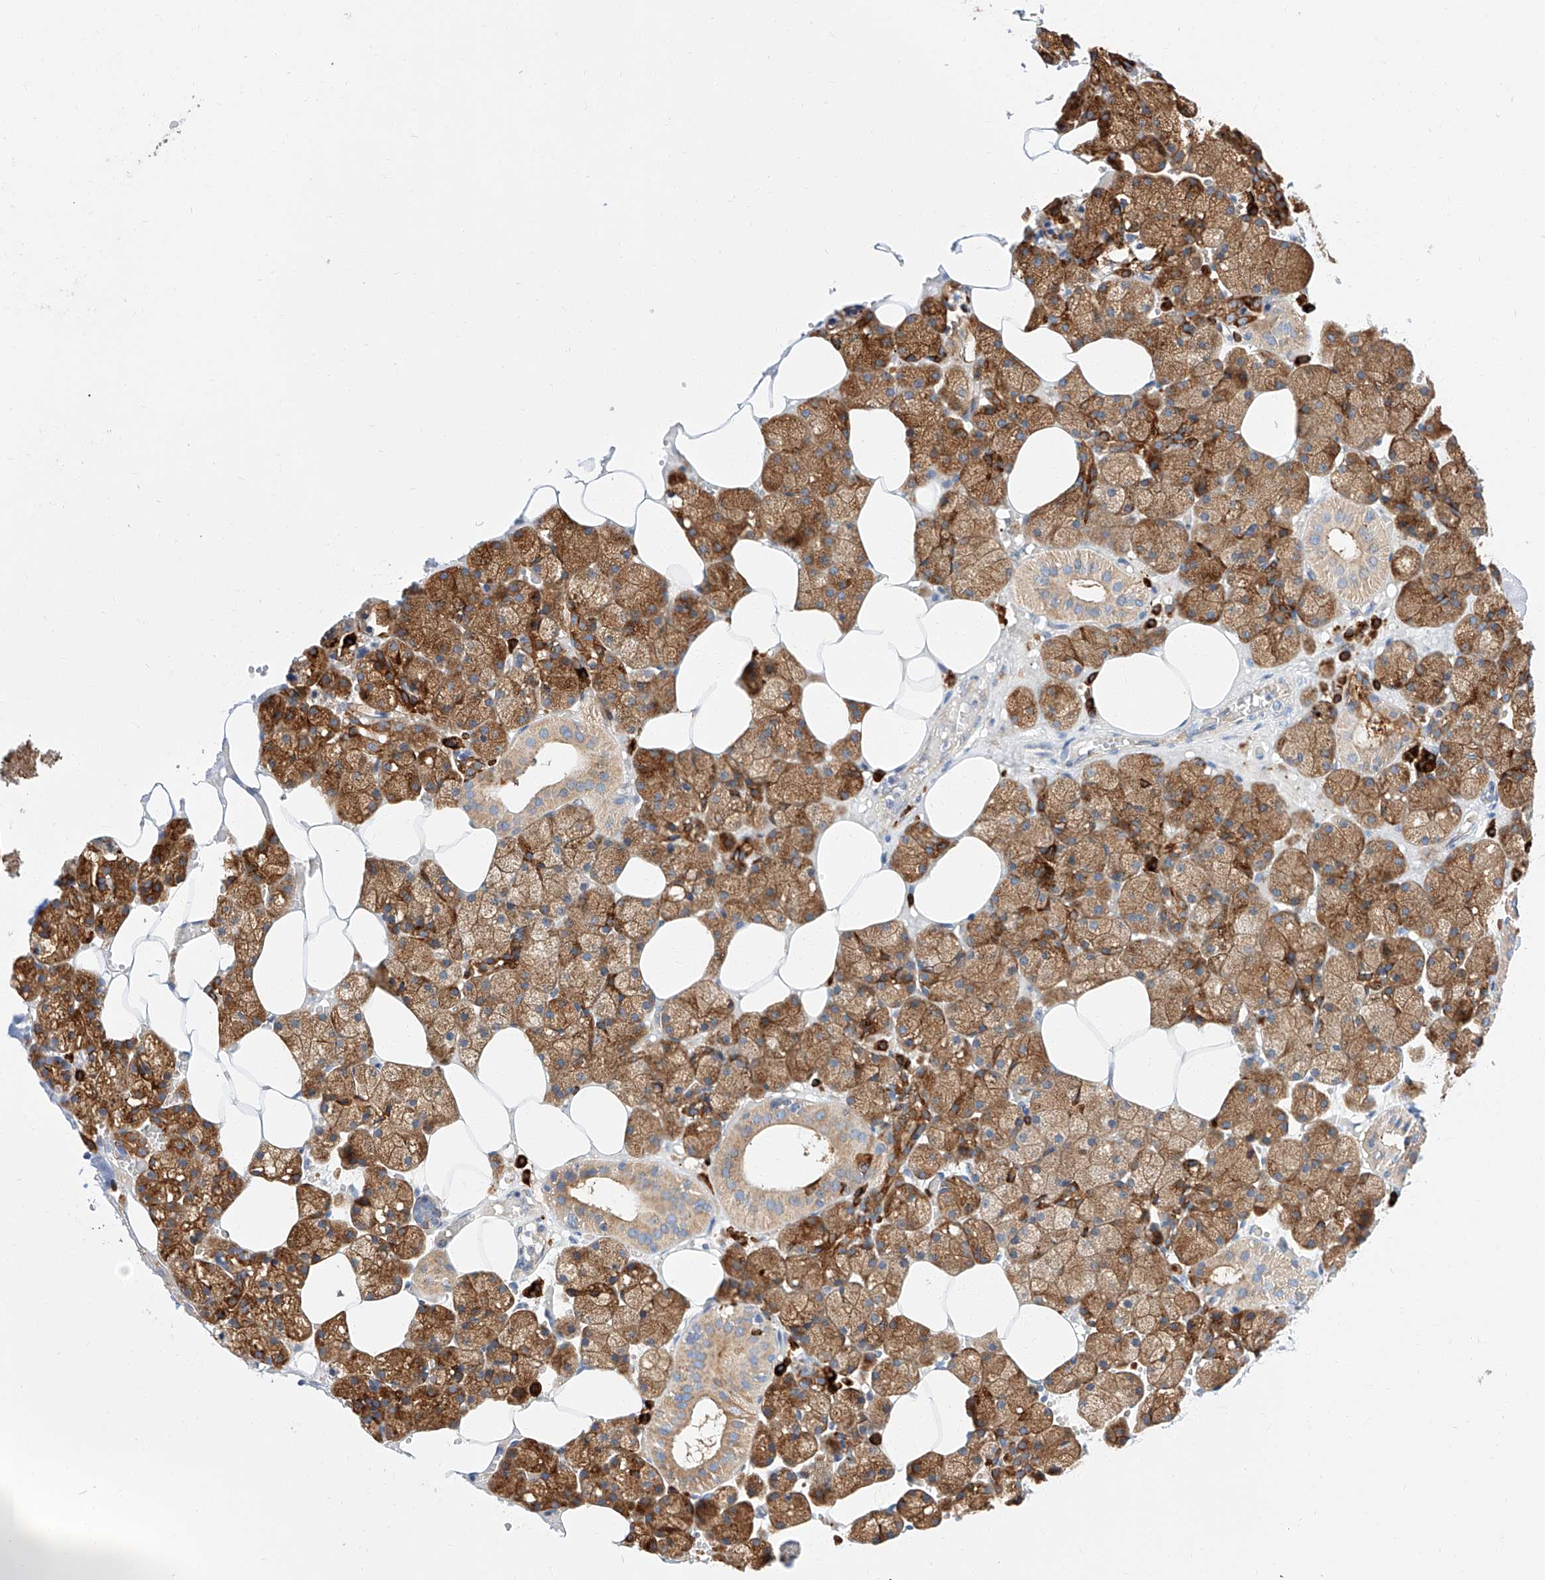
{"staining": {"intensity": "strong", "quantity": "25%-75%", "location": "cytoplasmic/membranous"}, "tissue": "salivary gland", "cell_type": "Glandular cells", "image_type": "normal", "snomed": [{"axis": "morphology", "description": "Normal tissue, NOS"}, {"axis": "topography", "description": "Salivary gland"}], "caption": "Protein expression analysis of normal human salivary gland reveals strong cytoplasmic/membranous staining in about 25%-75% of glandular cells. (DAB (3,3'-diaminobenzidine) = brown stain, brightfield microscopy at high magnification).", "gene": "GLMN", "patient": {"sex": "male", "age": 62}}